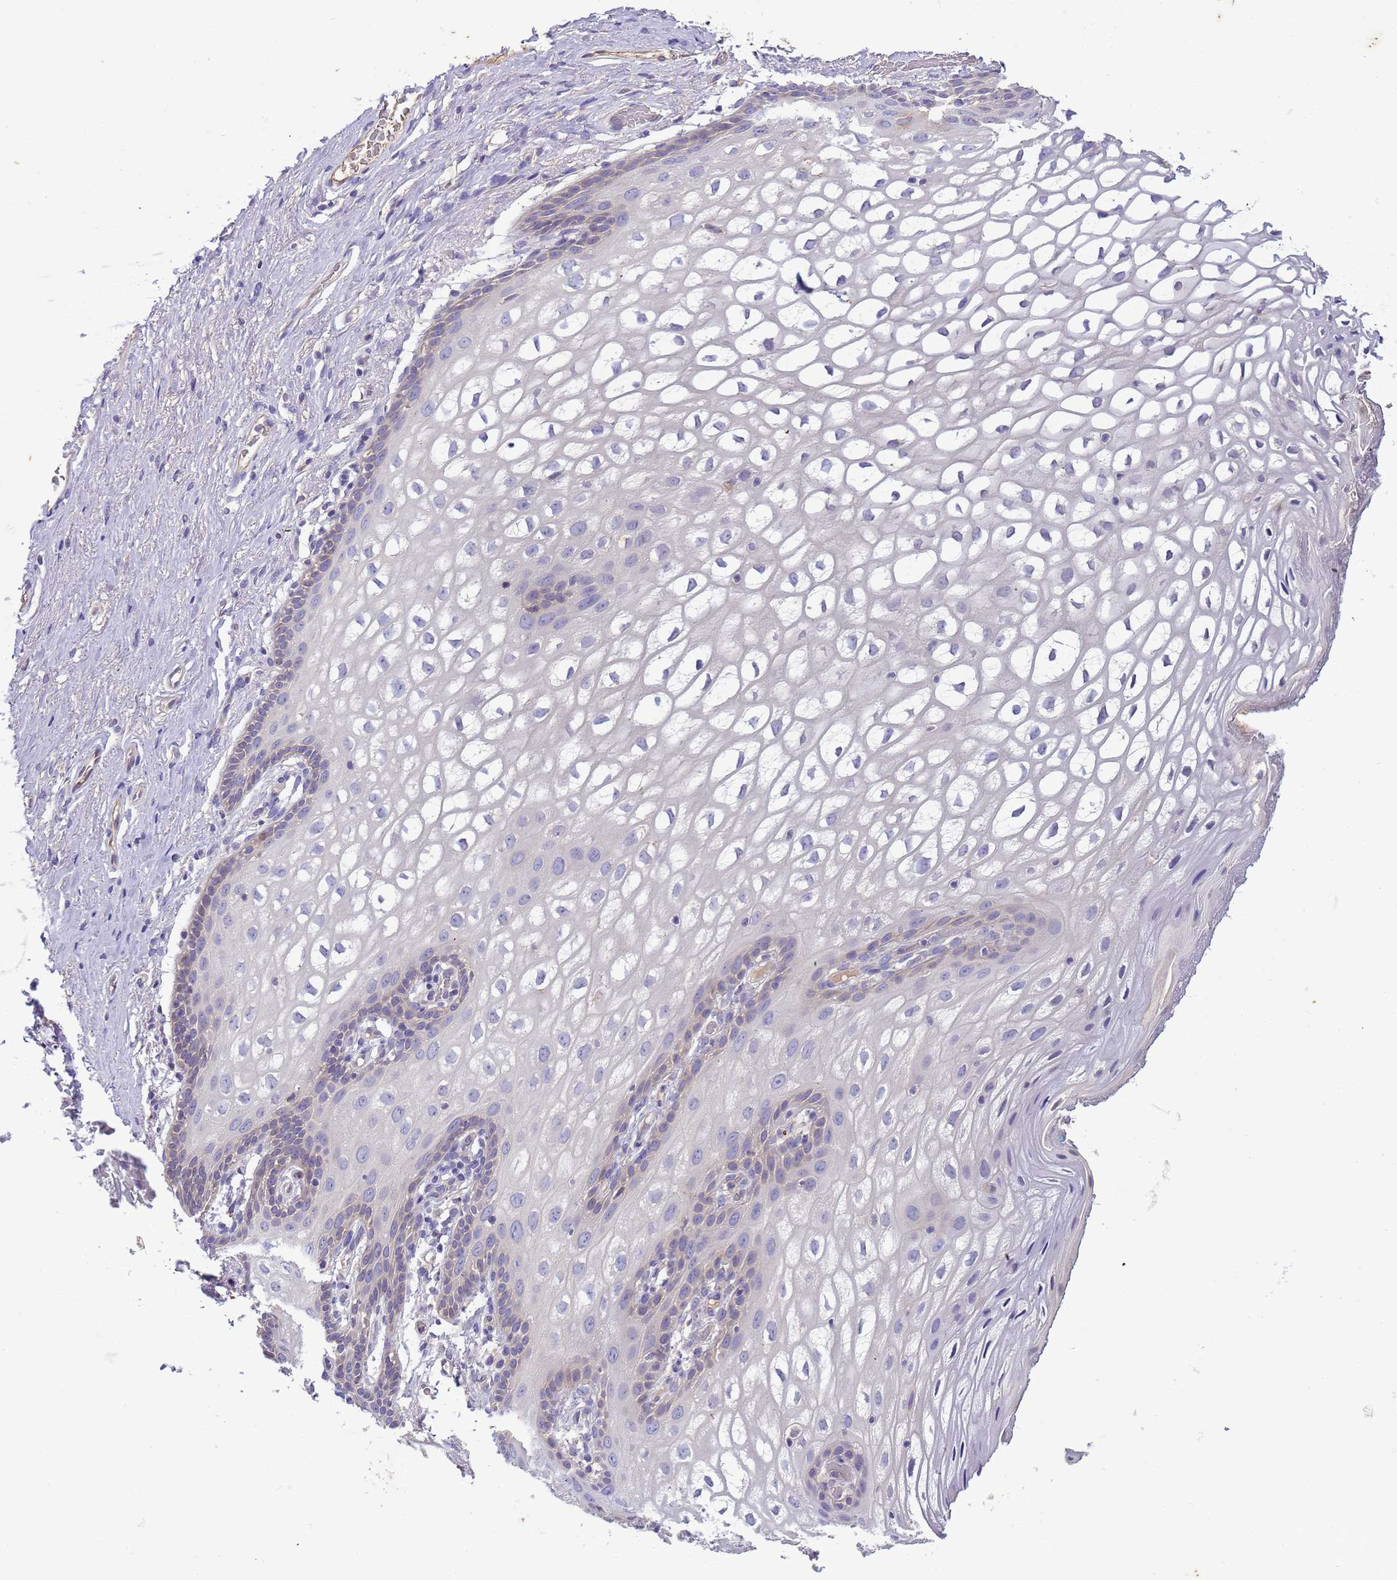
{"staining": {"intensity": "weak", "quantity": "<25%", "location": "cytoplasmic/membranous"}, "tissue": "vagina", "cell_type": "Squamous epithelial cells", "image_type": "normal", "snomed": [{"axis": "morphology", "description": "Normal tissue, NOS"}, {"axis": "topography", "description": "Vagina"}, {"axis": "topography", "description": "Peripheral nerve tissue"}], "caption": "The immunohistochemistry histopathology image has no significant staining in squamous epithelial cells of vagina.", "gene": "PLCXD3", "patient": {"sex": "female", "age": 71}}